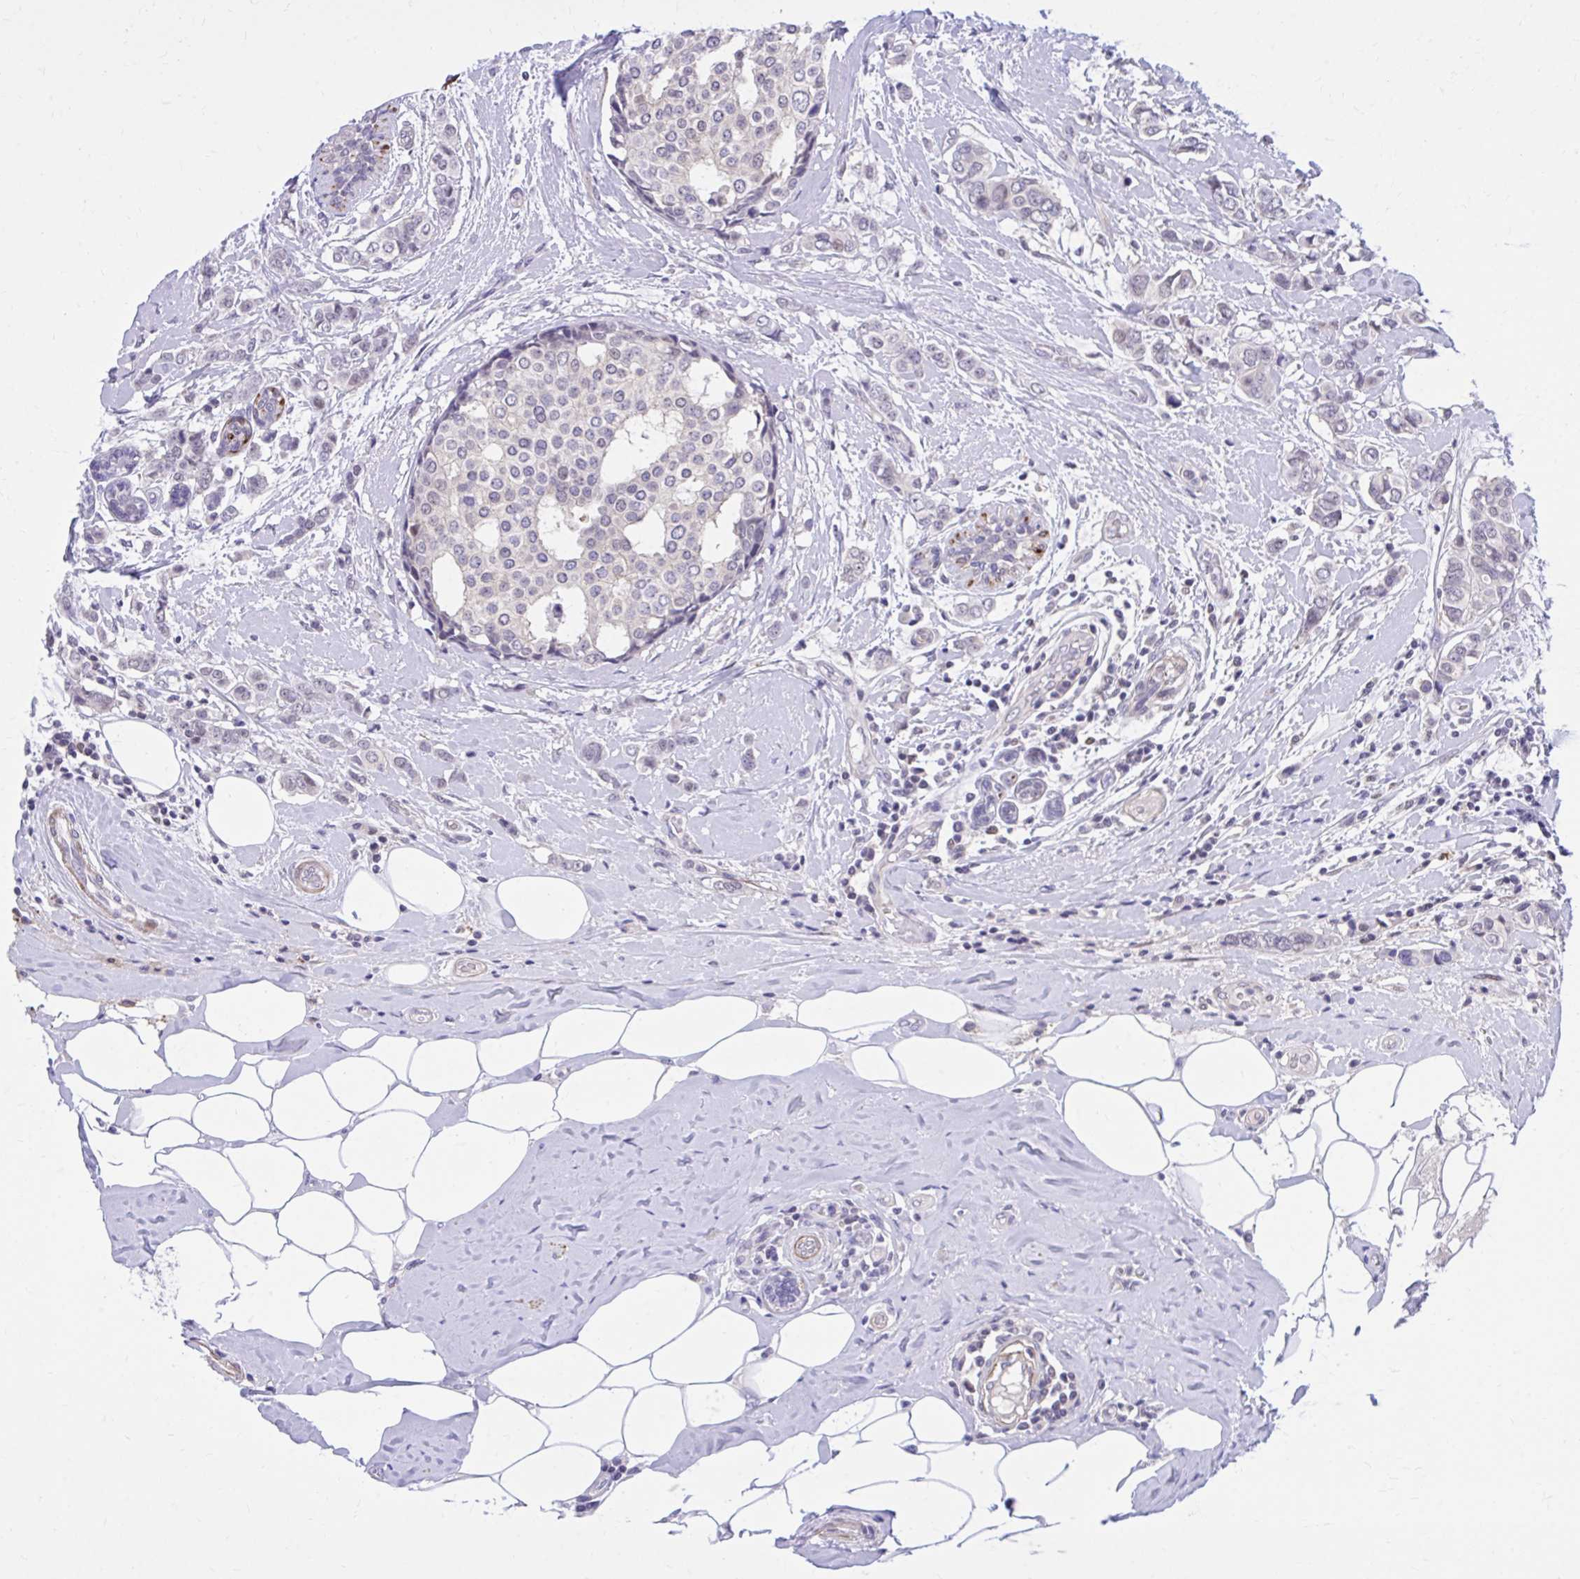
{"staining": {"intensity": "weak", "quantity": "<25%", "location": "nuclear"}, "tissue": "breast cancer", "cell_type": "Tumor cells", "image_type": "cancer", "snomed": [{"axis": "morphology", "description": "Lobular carcinoma"}, {"axis": "topography", "description": "Breast"}], "caption": "High power microscopy histopathology image of an immunohistochemistry histopathology image of breast cancer, revealing no significant staining in tumor cells. (Brightfield microscopy of DAB immunohistochemistry (IHC) at high magnification).", "gene": "ZBTB25", "patient": {"sex": "female", "age": 51}}